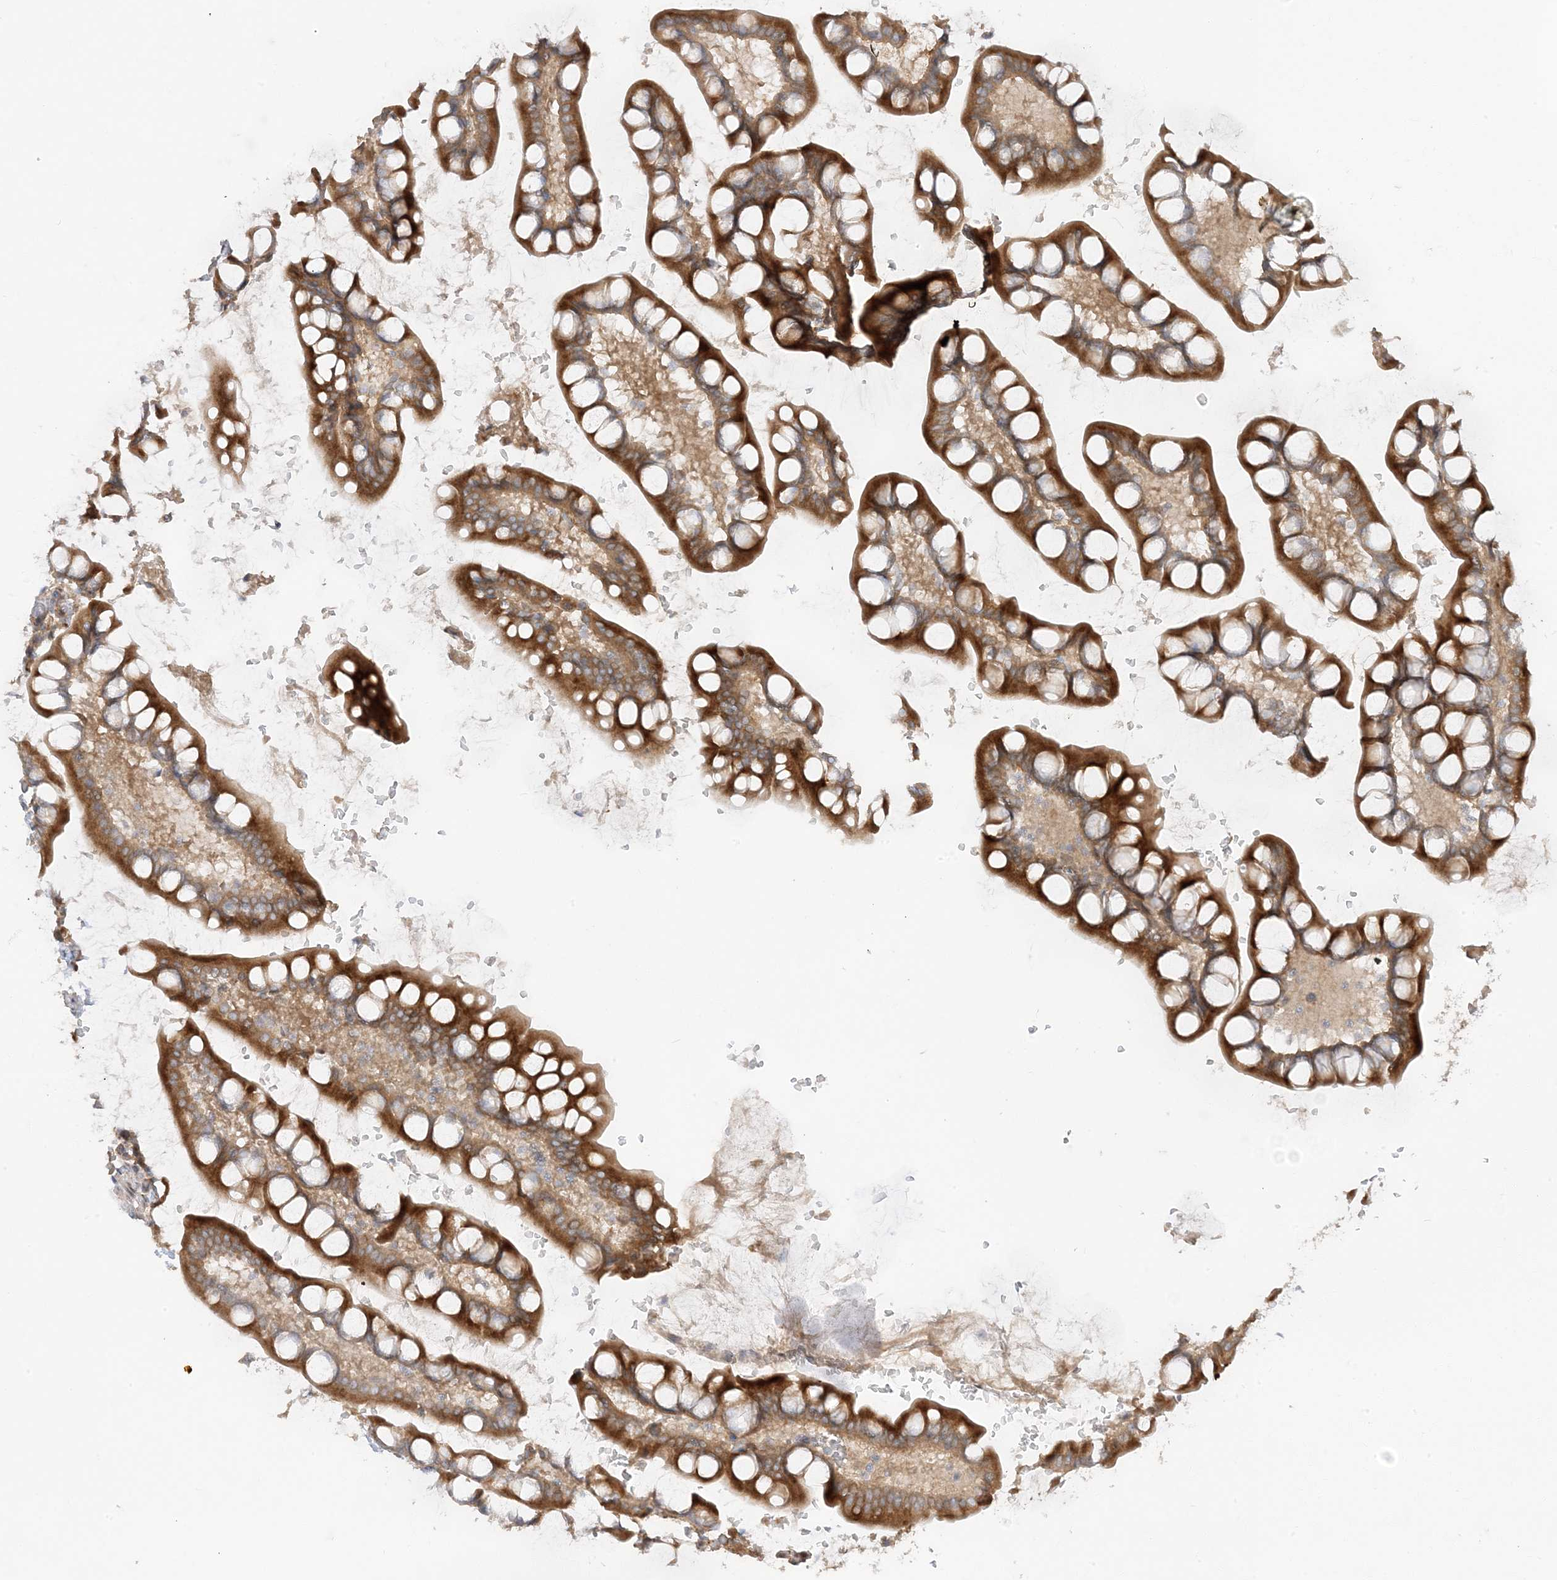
{"staining": {"intensity": "strong", "quantity": ">75%", "location": "cytoplasmic/membranous"}, "tissue": "small intestine", "cell_type": "Glandular cells", "image_type": "normal", "snomed": [{"axis": "morphology", "description": "Normal tissue, NOS"}, {"axis": "topography", "description": "Small intestine"}], "caption": "The histopathology image shows staining of benign small intestine, revealing strong cytoplasmic/membranous protein expression (brown color) within glandular cells.", "gene": "SCARF2", "patient": {"sex": "male", "age": 52}}